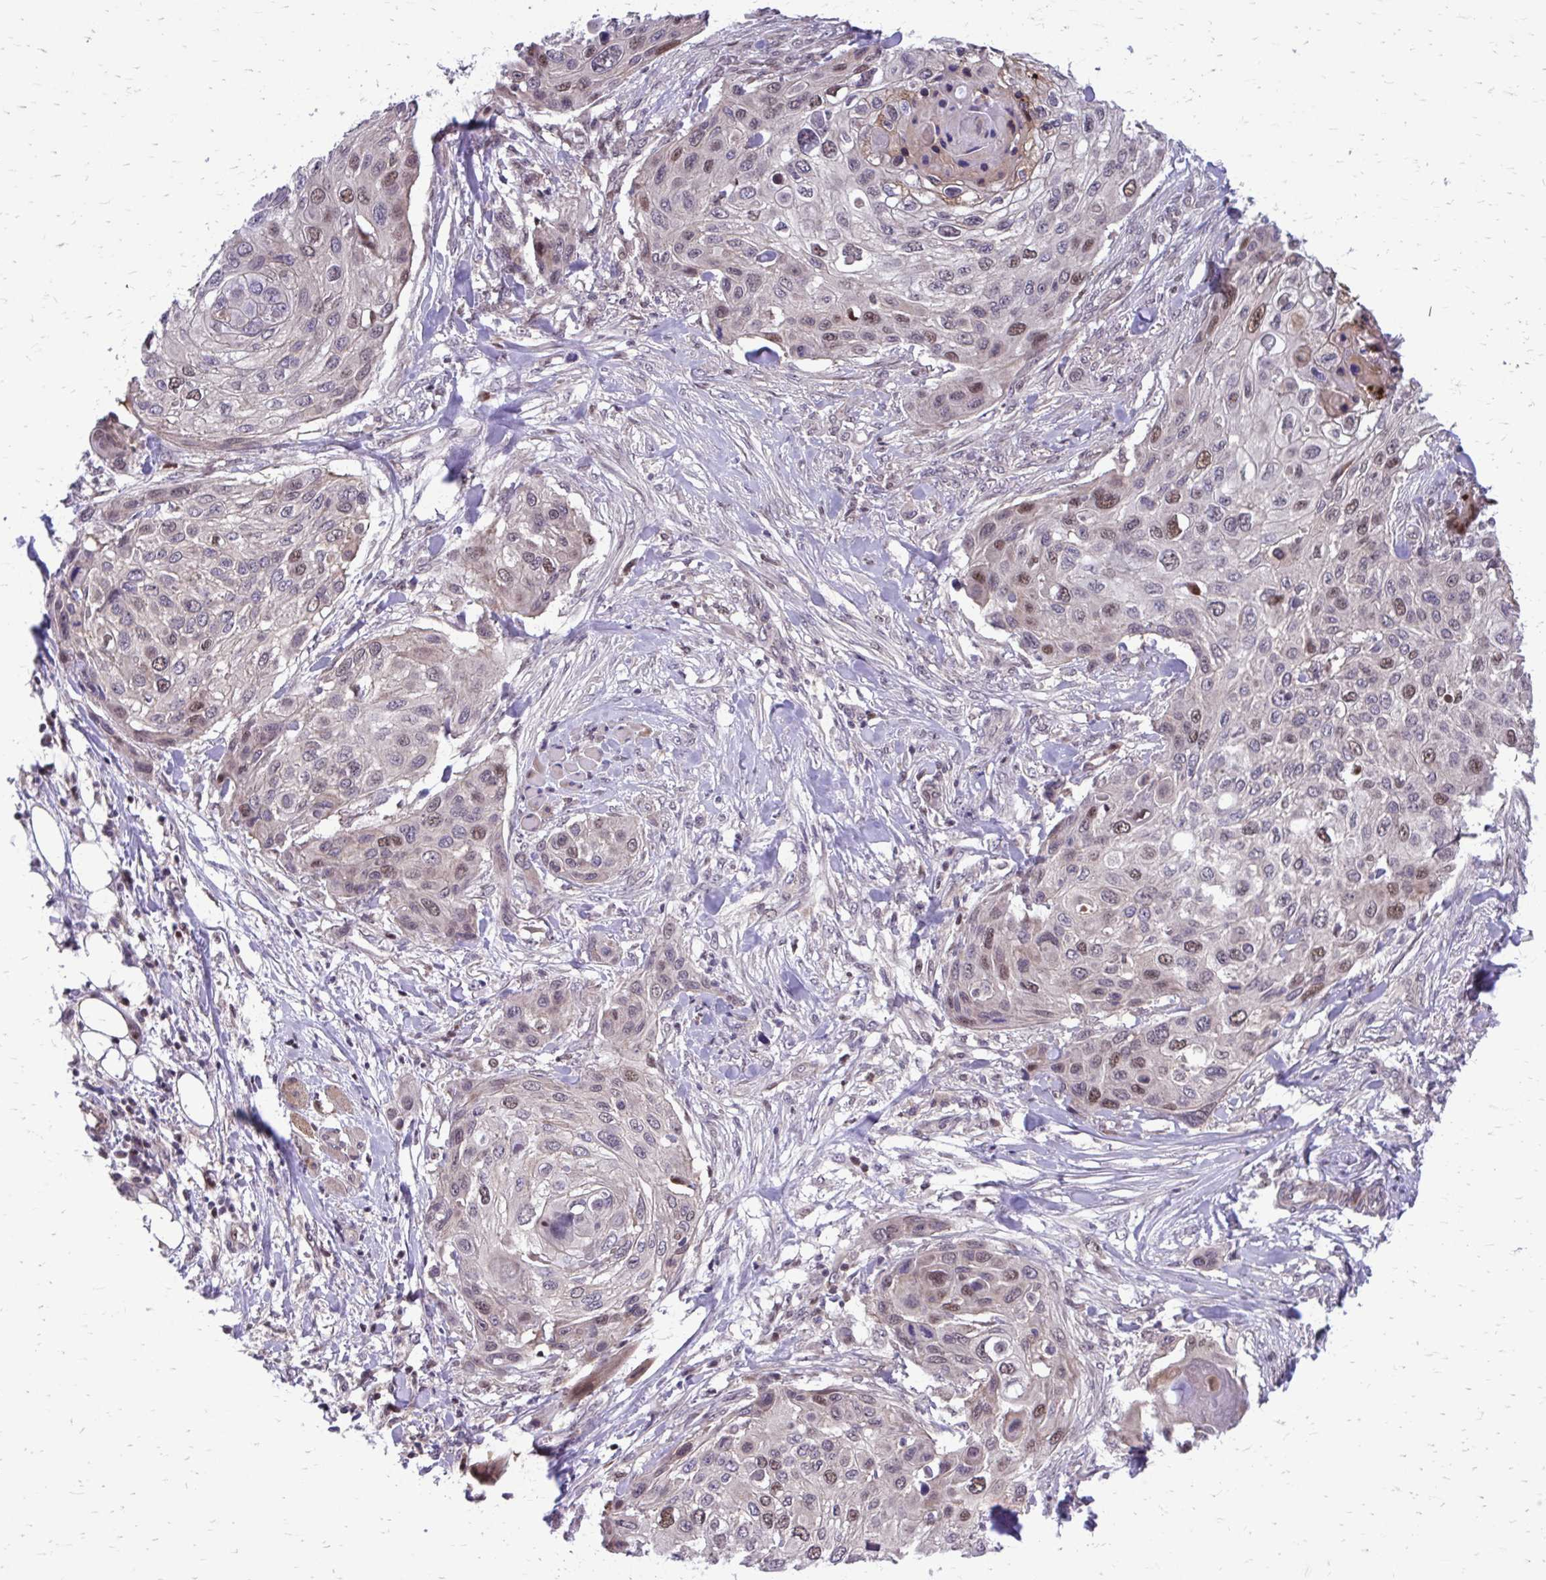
{"staining": {"intensity": "moderate", "quantity": "25%-75%", "location": "nuclear"}, "tissue": "skin cancer", "cell_type": "Tumor cells", "image_type": "cancer", "snomed": [{"axis": "morphology", "description": "Squamous cell carcinoma, NOS"}, {"axis": "topography", "description": "Skin"}], "caption": "Tumor cells reveal moderate nuclear expression in about 25%-75% of cells in skin cancer (squamous cell carcinoma).", "gene": "ANKRD30B", "patient": {"sex": "female", "age": 87}}